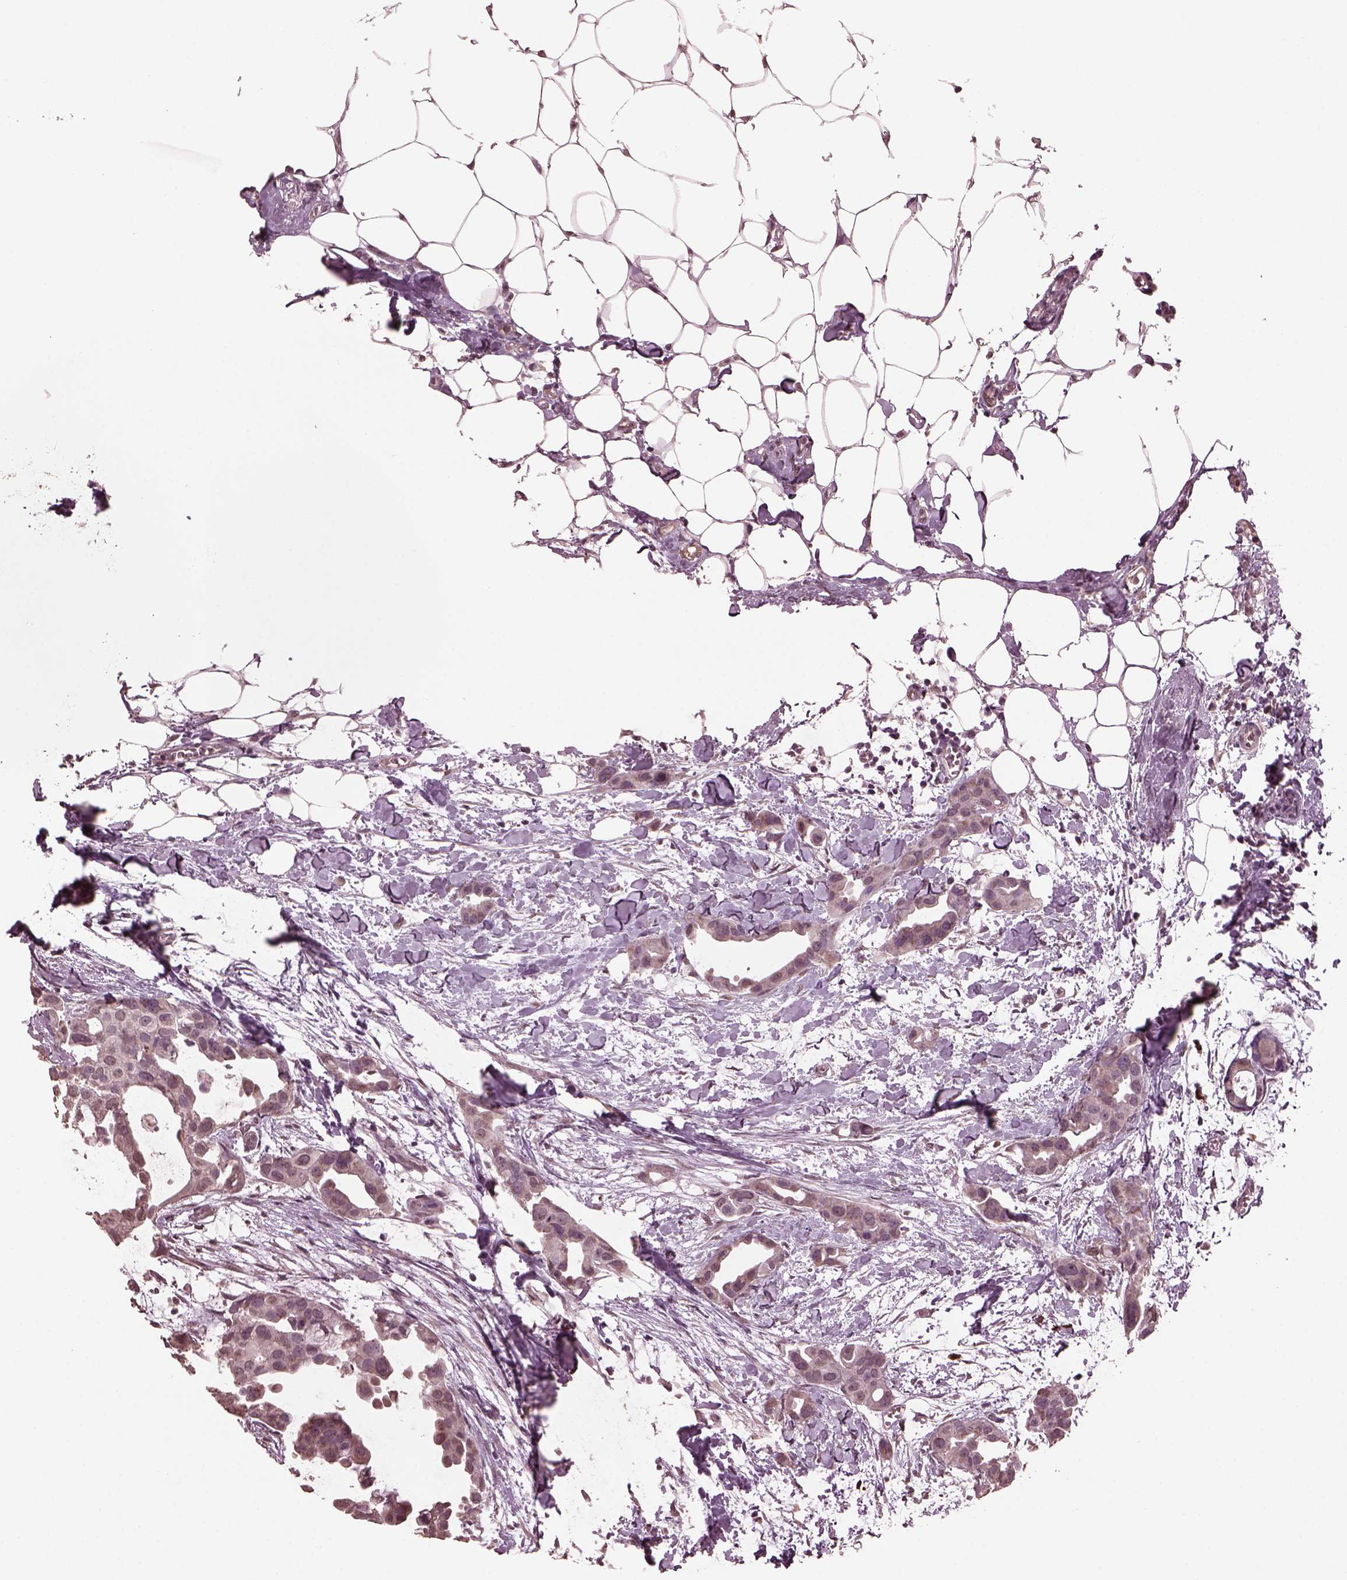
{"staining": {"intensity": "weak", "quantity": ">75%", "location": "cytoplasmic/membranous"}, "tissue": "breast cancer", "cell_type": "Tumor cells", "image_type": "cancer", "snomed": [{"axis": "morphology", "description": "Duct carcinoma"}, {"axis": "topography", "description": "Breast"}], "caption": "Breast cancer (infiltrating ductal carcinoma) stained with a brown dye shows weak cytoplasmic/membranous positive positivity in approximately >75% of tumor cells.", "gene": "IL18RAP", "patient": {"sex": "female", "age": 38}}